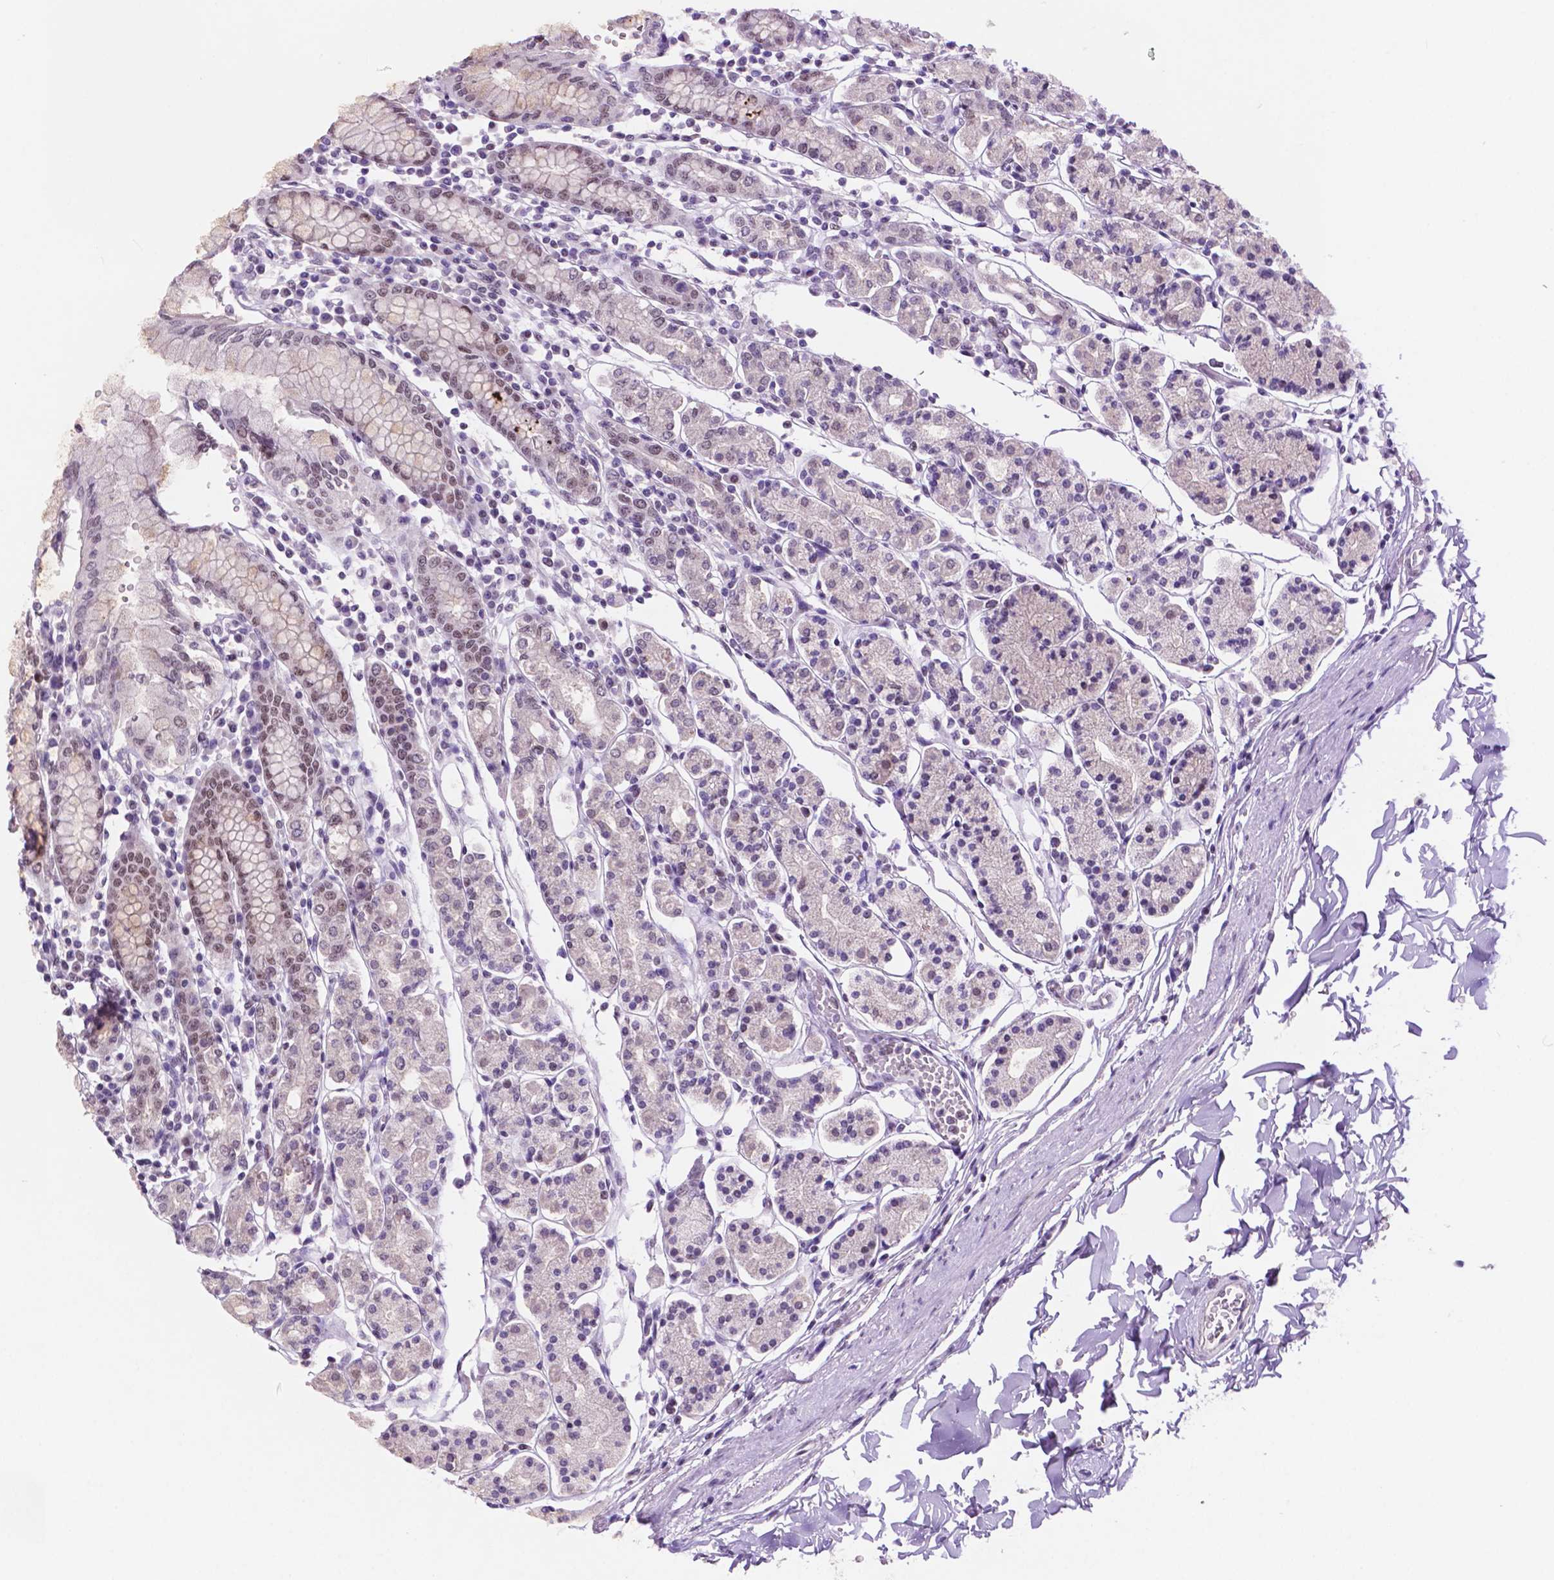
{"staining": {"intensity": "moderate", "quantity": "<25%", "location": "nuclear"}, "tissue": "stomach", "cell_type": "Glandular cells", "image_type": "normal", "snomed": [{"axis": "morphology", "description": "Normal tissue, NOS"}, {"axis": "topography", "description": "Stomach, upper"}, {"axis": "topography", "description": "Stomach"}], "caption": "IHC (DAB (3,3'-diaminobenzidine)) staining of benign human stomach shows moderate nuclear protein positivity in about <25% of glandular cells.", "gene": "NCOR1", "patient": {"sex": "male", "age": 62}}